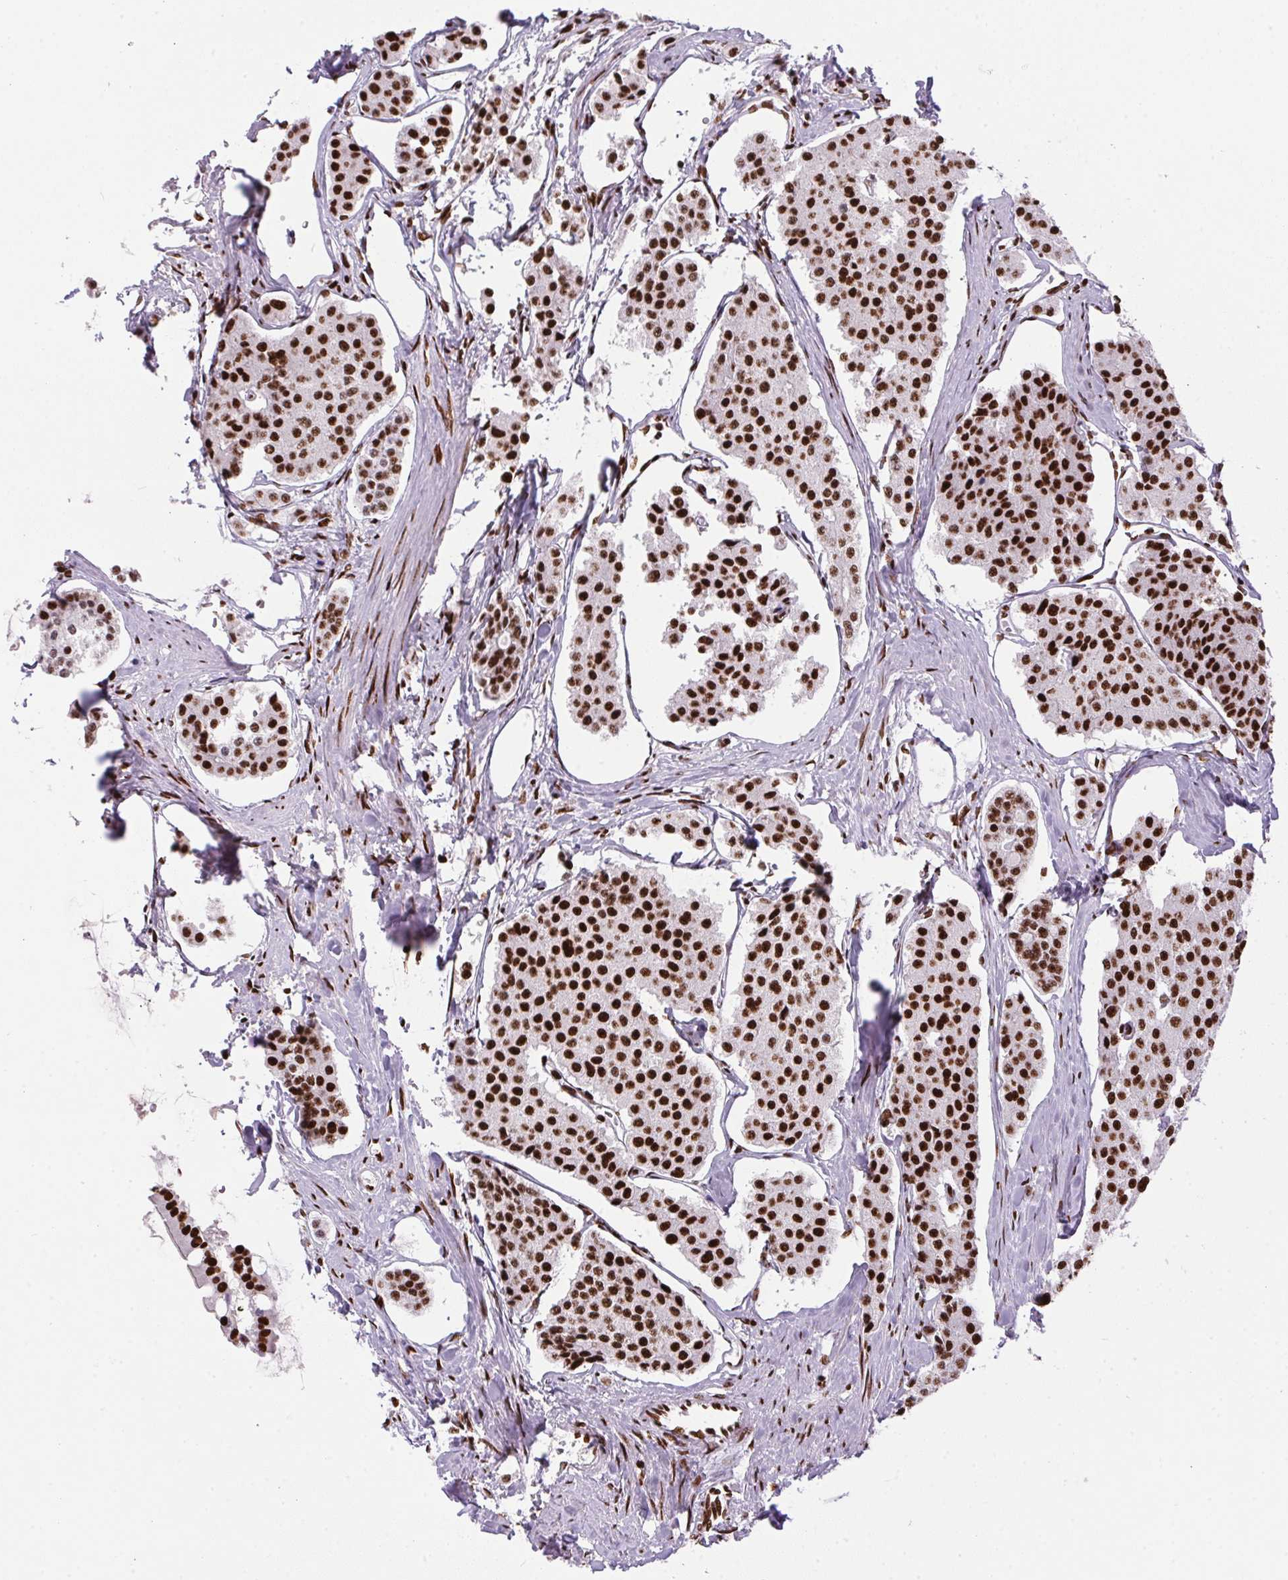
{"staining": {"intensity": "strong", "quantity": ">75%", "location": "nuclear"}, "tissue": "carcinoid", "cell_type": "Tumor cells", "image_type": "cancer", "snomed": [{"axis": "morphology", "description": "Carcinoid, malignant, NOS"}, {"axis": "topography", "description": "Small intestine"}], "caption": "Immunohistochemical staining of carcinoid (malignant) reveals strong nuclear protein expression in about >75% of tumor cells. The protein is shown in brown color, while the nuclei are stained blue.", "gene": "PAGE3", "patient": {"sex": "female", "age": 65}}